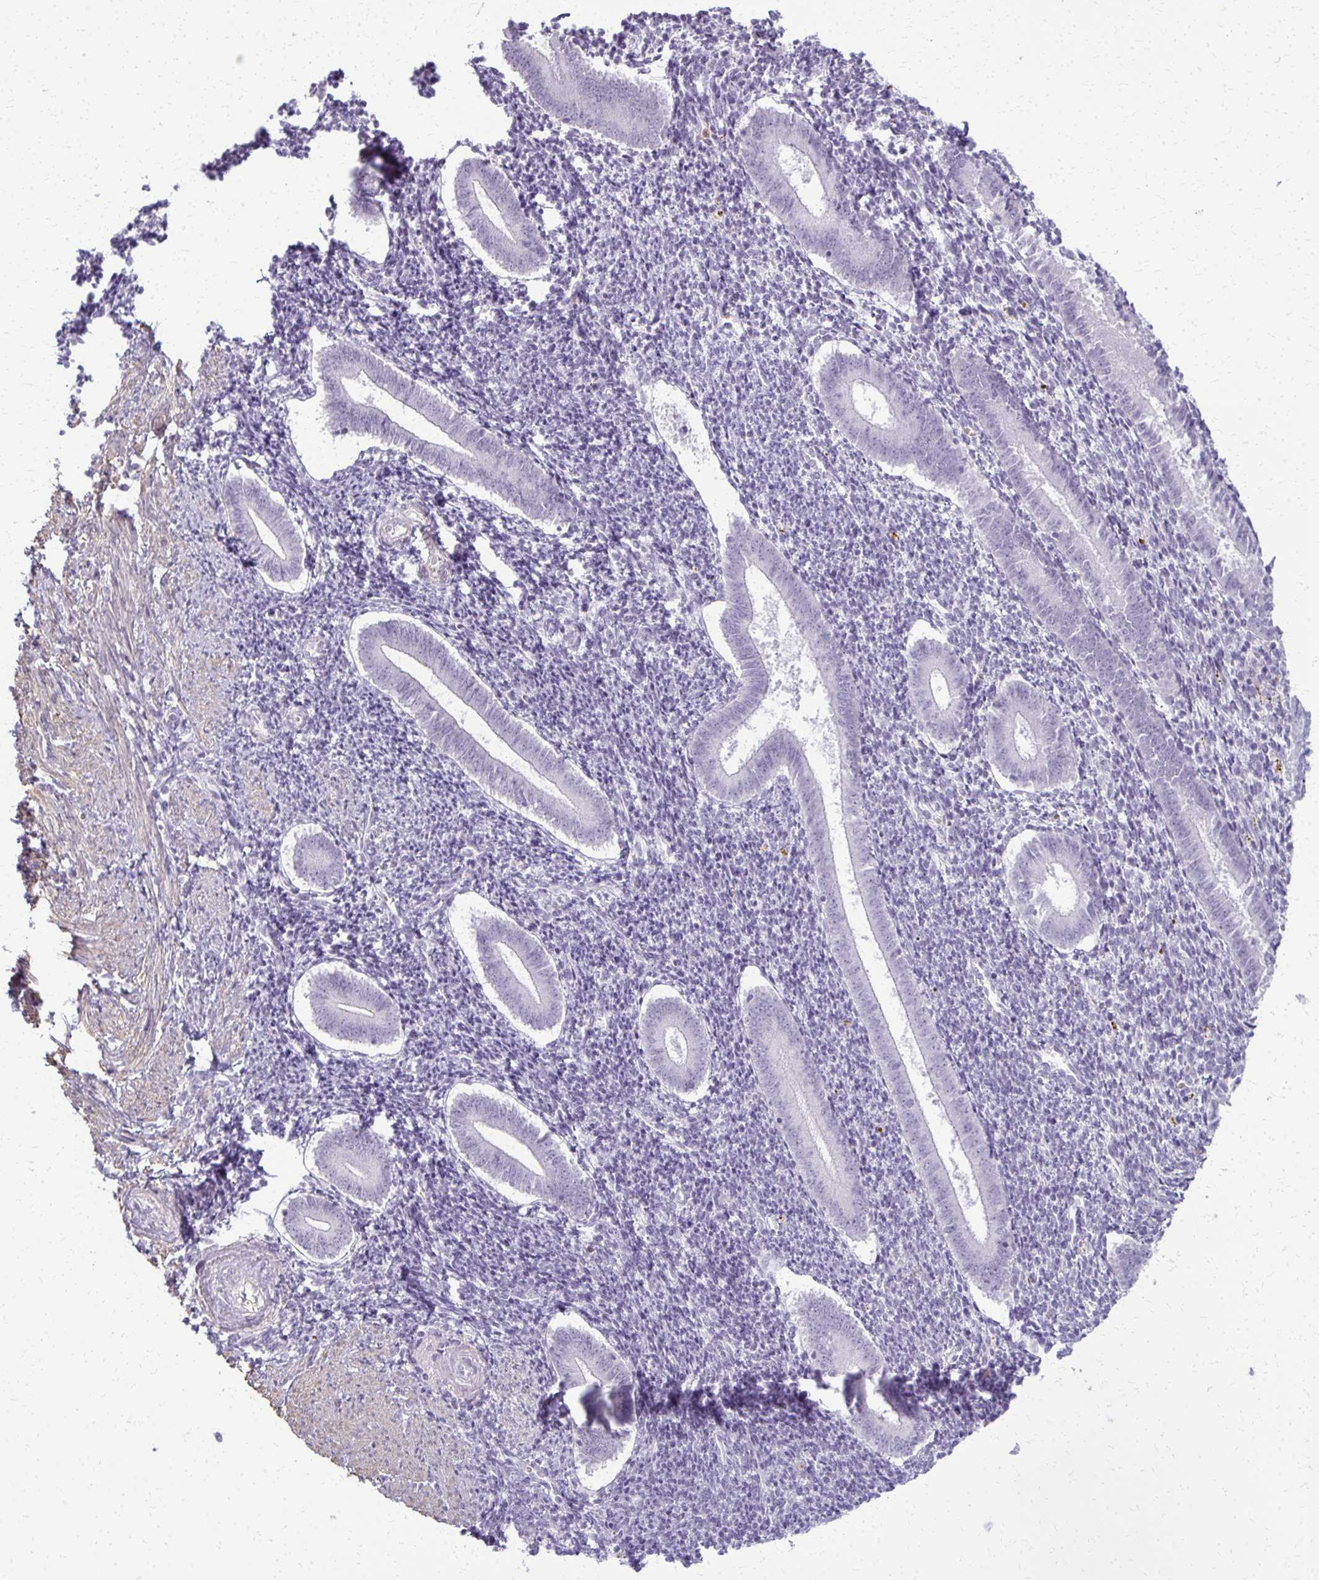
{"staining": {"intensity": "negative", "quantity": "none", "location": "none"}, "tissue": "endometrium", "cell_type": "Cells in endometrial stroma", "image_type": "normal", "snomed": [{"axis": "morphology", "description": "Normal tissue, NOS"}, {"axis": "topography", "description": "Endometrium"}], "caption": "Immunohistochemical staining of benign endometrium demonstrates no significant positivity in cells in endometrial stroma. (Brightfield microscopy of DAB immunohistochemistry at high magnification).", "gene": "CA3", "patient": {"sex": "female", "age": 25}}